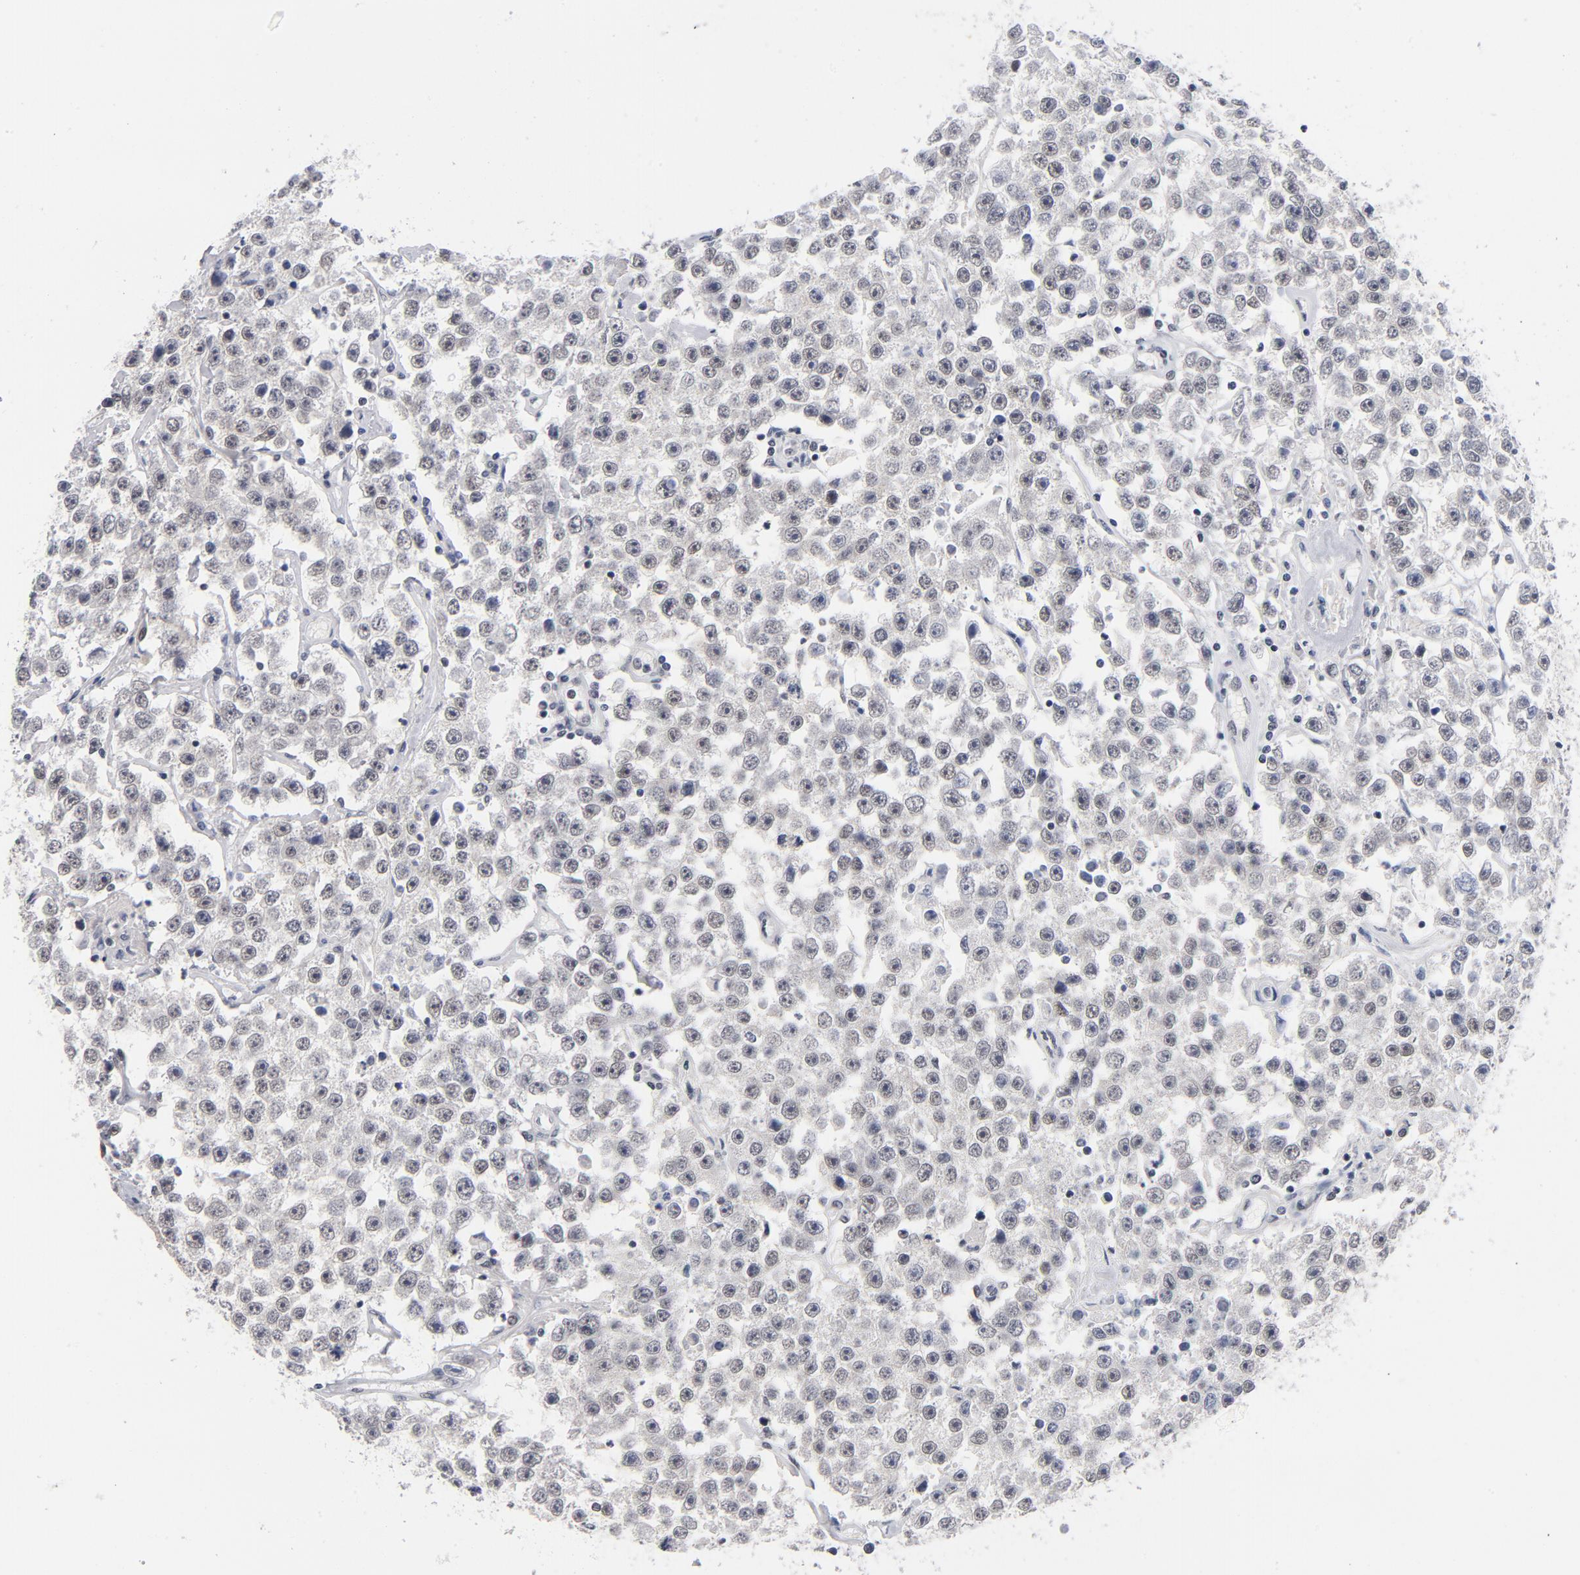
{"staining": {"intensity": "weak", "quantity": "25%-75%", "location": "nuclear"}, "tissue": "testis cancer", "cell_type": "Tumor cells", "image_type": "cancer", "snomed": [{"axis": "morphology", "description": "Seminoma, NOS"}, {"axis": "topography", "description": "Testis"}], "caption": "Testis seminoma stained with IHC displays weak nuclear positivity in approximately 25%-75% of tumor cells.", "gene": "BAP1", "patient": {"sex": "male", "age": 52}}